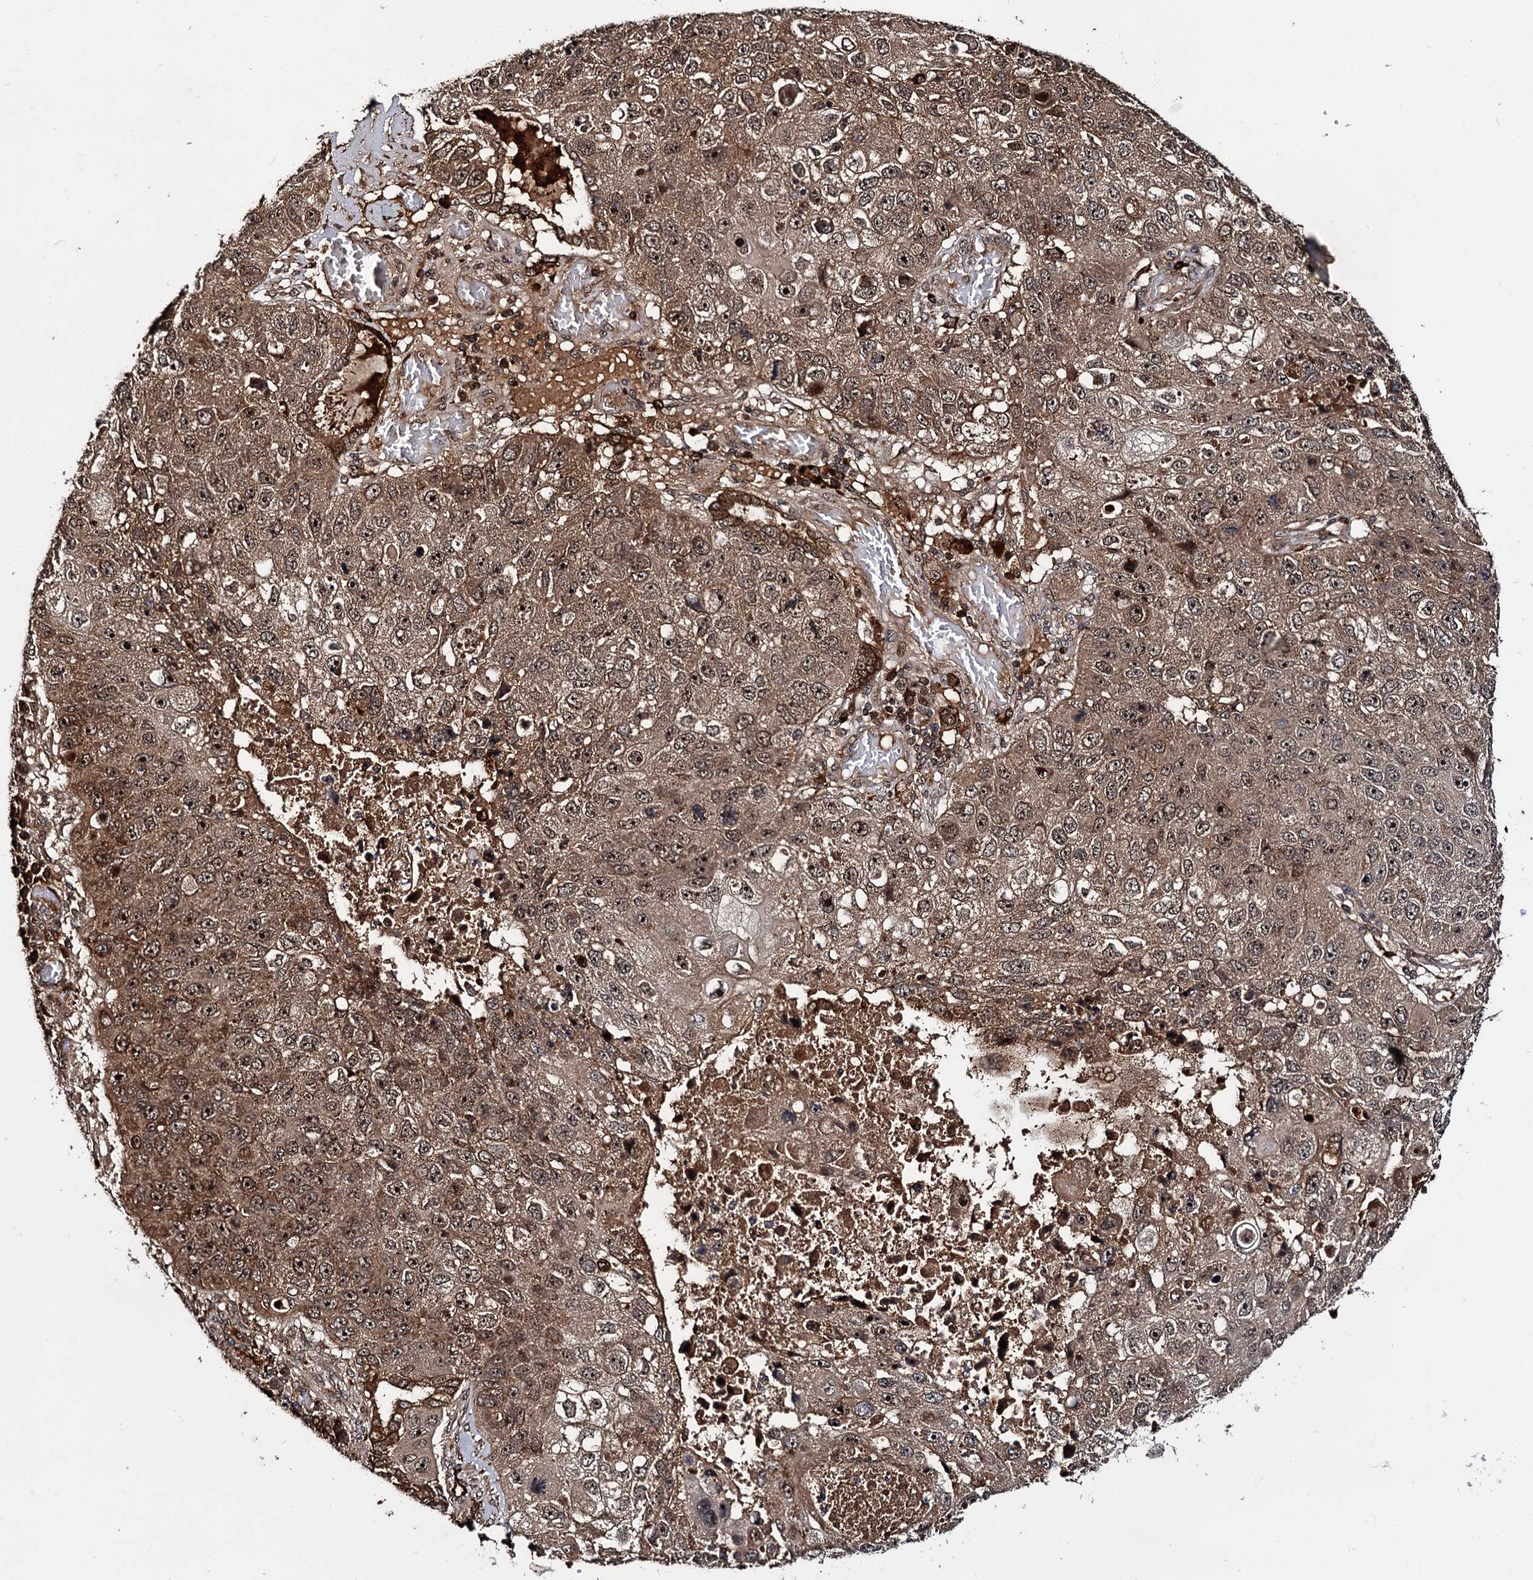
{"staining": {"intensity": "moderate", "quantity": ">75%", "location": "cytoplasmic/membranous,nuclear"}, "tissue": "lung cancer", "cell_type": "Tumor cells", "image_type": "cancer", "snomed": [{"axis": "morphology", "description": "Squamous cell carcinoma, NOS"}, {"axis": "topography", "description": "Lung"}], "caption": "Brown immunohistochemical staining in lung cancer (squamous cell carcinoma) displays moderate cytoplasmic/membranous and nuclear positivity in approximately >75% of tumor cells. (Brightfield microscopy of DAB IHC at high magnification).", "gene": "CEP192", "patient": {"sex": "male", "age": 61}}